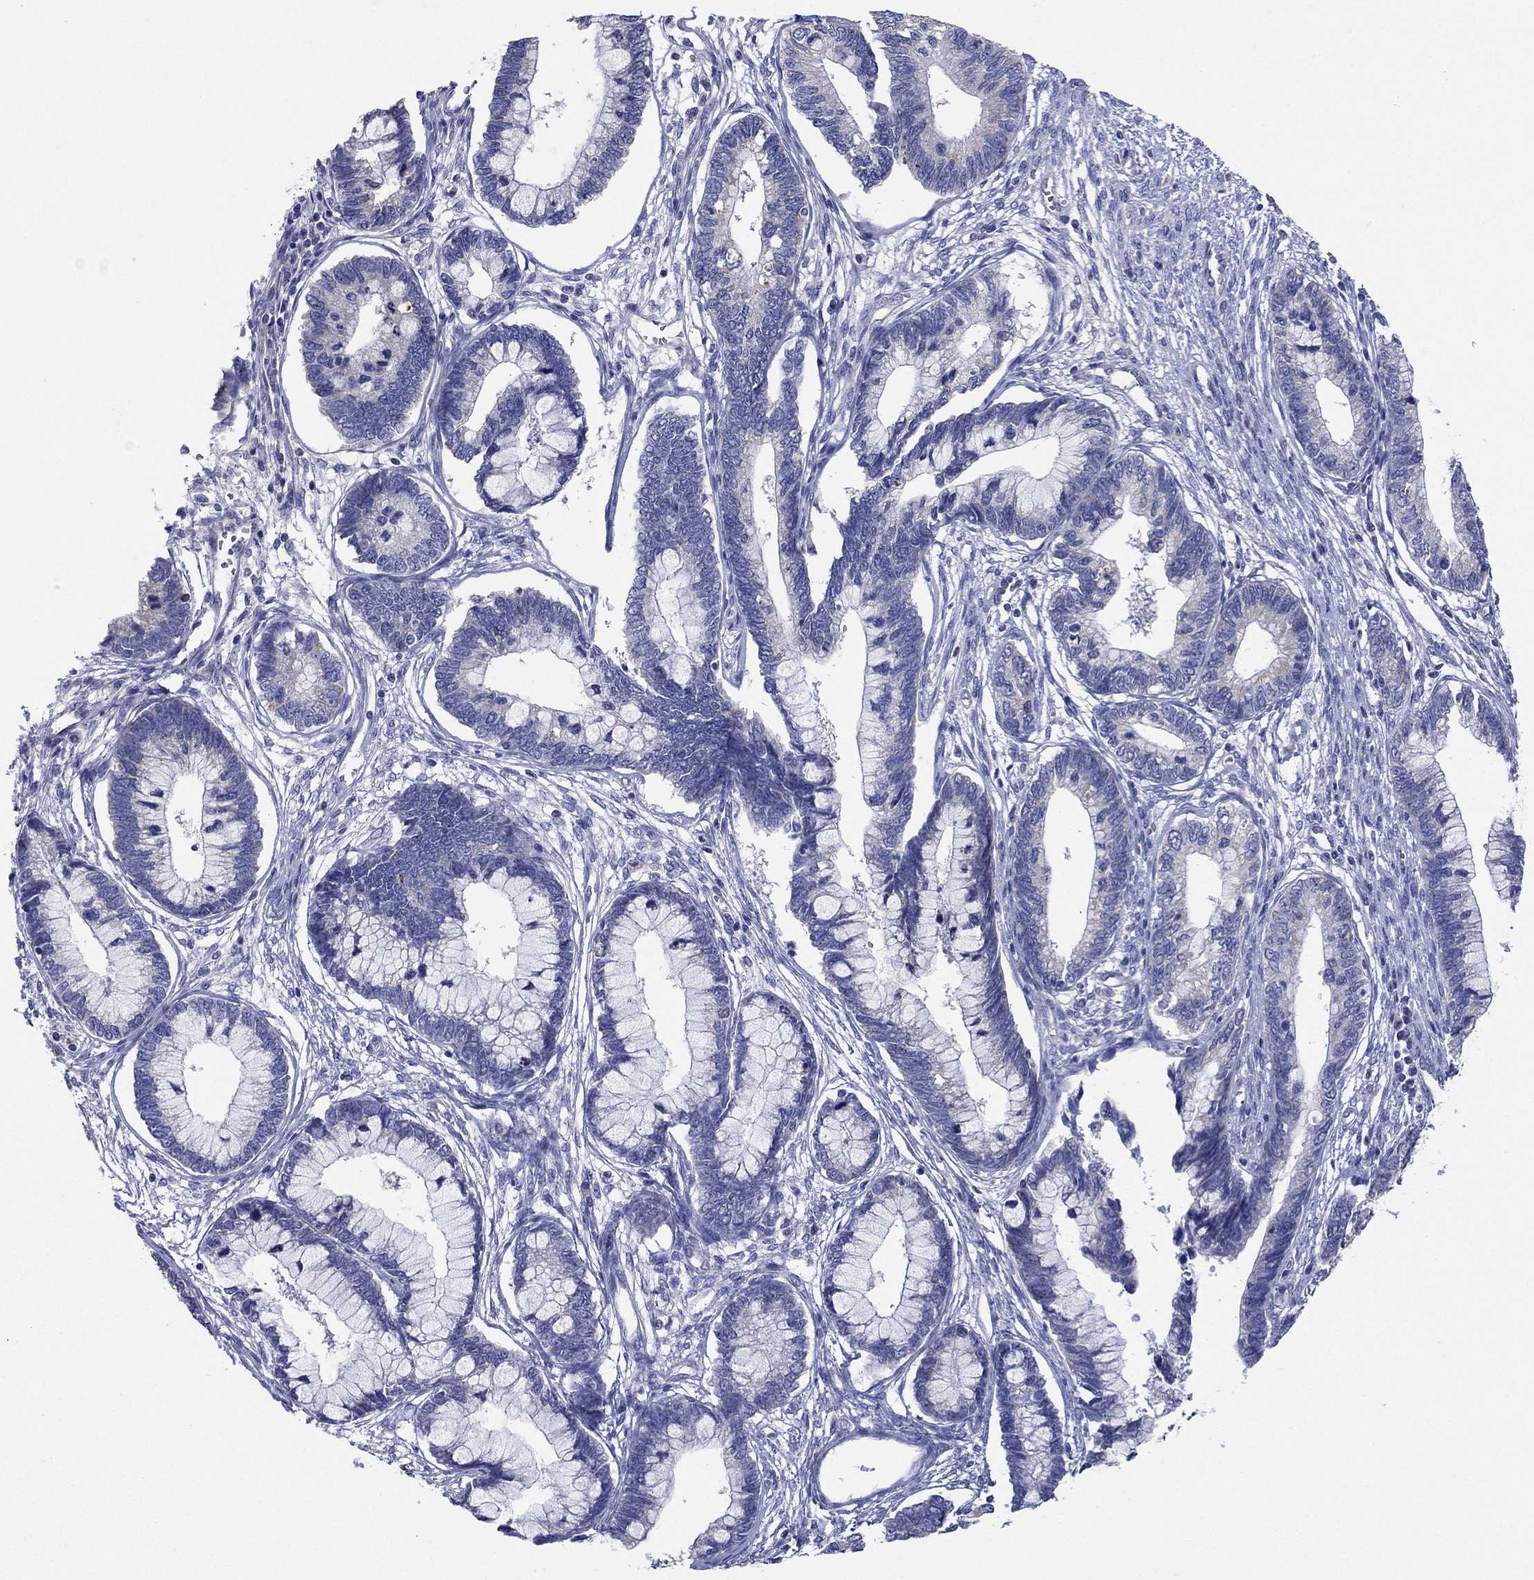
{"staining": {"intensity": "weak", "quantity": "<25%", "location": "cytoplasmic/membranous"}, "tissue": "cervical cancer", "cell_type": "Tumor cells", "image_type": "cancer", "snomed": [{"axis": "morphology", "description": "Adenocarcinoma, NOS"}, {"axis": "topography", "description": "Cervix"}], "caption": "Protein analysis of cervical adenocarcinoma displays no significant staining in tumor cells.", "gene": "CLVS1", "patient": {"sex": "female", "age": 44}}